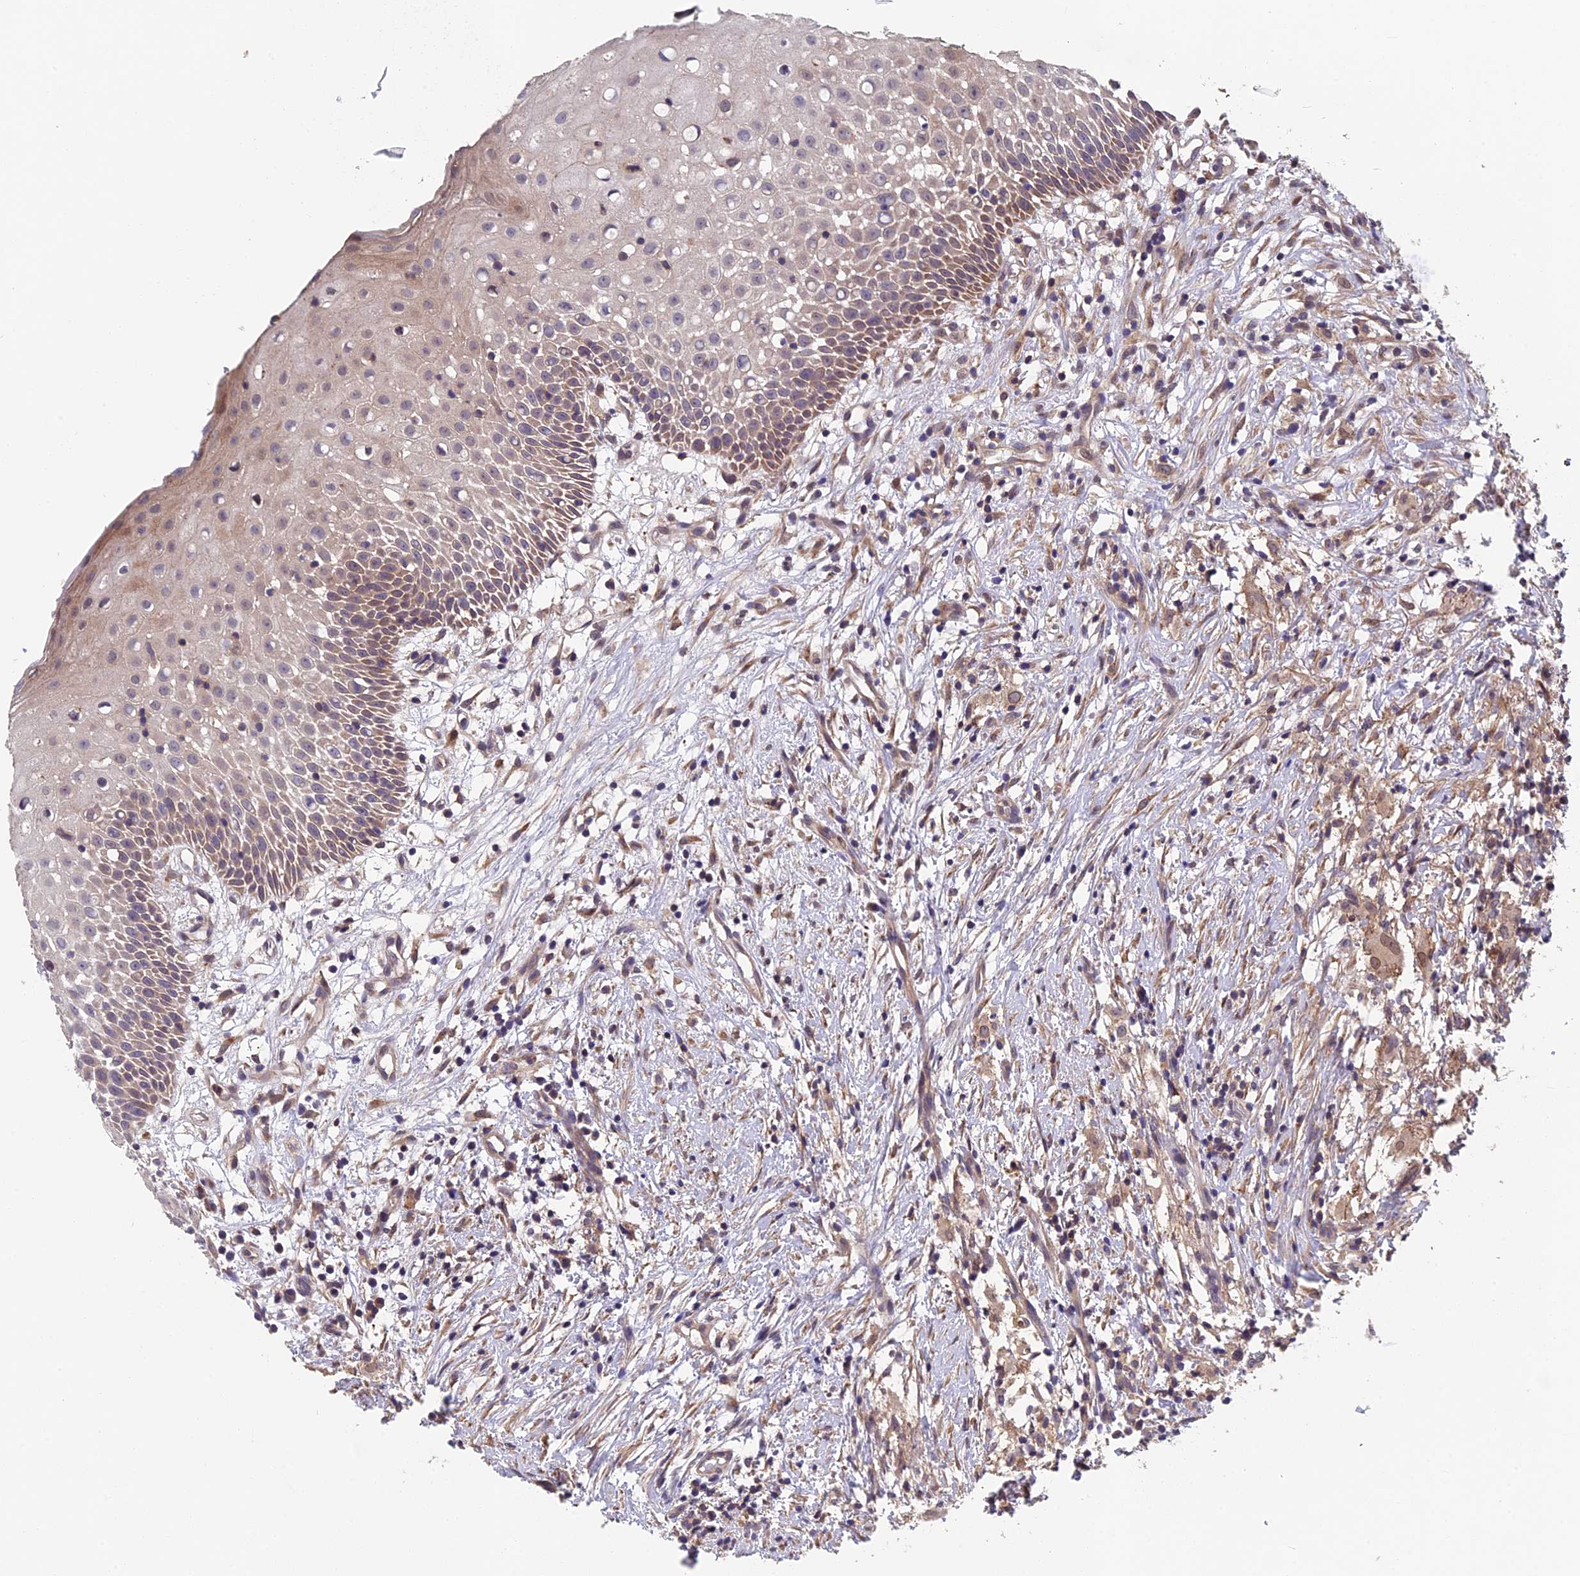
{"staining": {"intensity": "weak", "quantity": "<25%", "location": "cytoplasmic/membranous"}, "tissue": "oral mucosa", "cell_type": "Squamous epithelial cells", "image_type": "normal", "snomed": [{"axis": "morphology", "description": "Normal tissue, NOS"}, {"axis": "topography", "description": "Oral tissue"}], "caption": "Immunohistochemistry (IHC) image of benign oral mucosa stained for a protein (brown), which demonstrates no staining in squamous epithelial cells. (Brightfield microscopy of DAB immunohistochemistry at high magnification).", "gene": "LCMT1", "patient": {"sex": "female", "age": 69}}